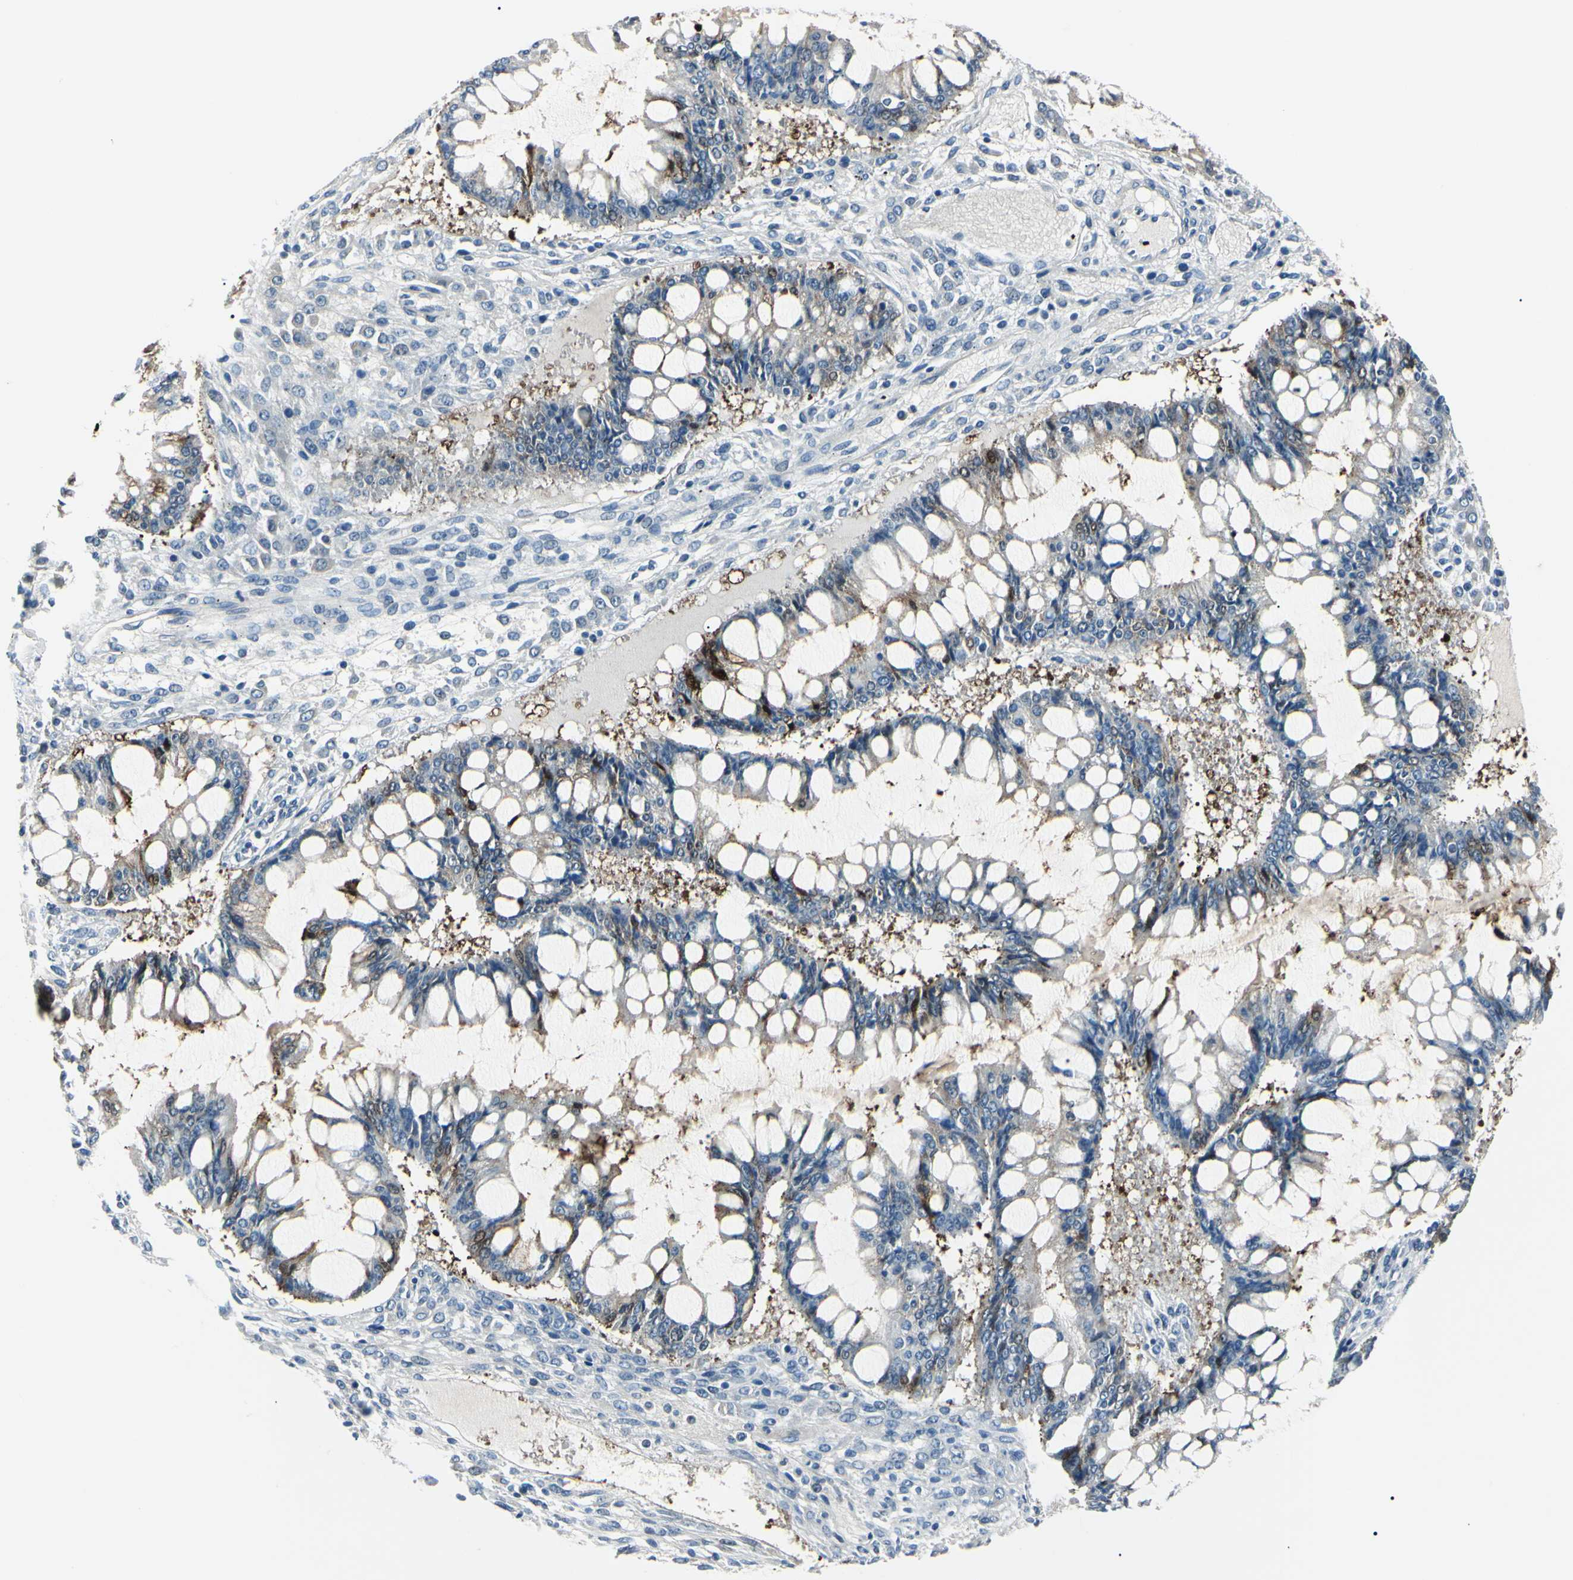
{"staining": {"intensity": "moderate", "quantity": "<25%", "location": "cytoplasmic/membranous"}, "tissue": "ovarian cancer", "cell_type": "Tumor cells", "image_type": "cancer", "snomed": [{"axis": "morphology", "description": "Cystadenocarcinoma, mucinous, NOS"}, {"axis": "topography", "description": "Ovary"}], "caption": "This photomicrograph exhibits IHC staining of ovarian cancer, with low moderate cytoplasmic/membranous positivity in about <25% of tumor cells.", "gene": "CA2", "patient": {"sex": "female", "age": 73}}